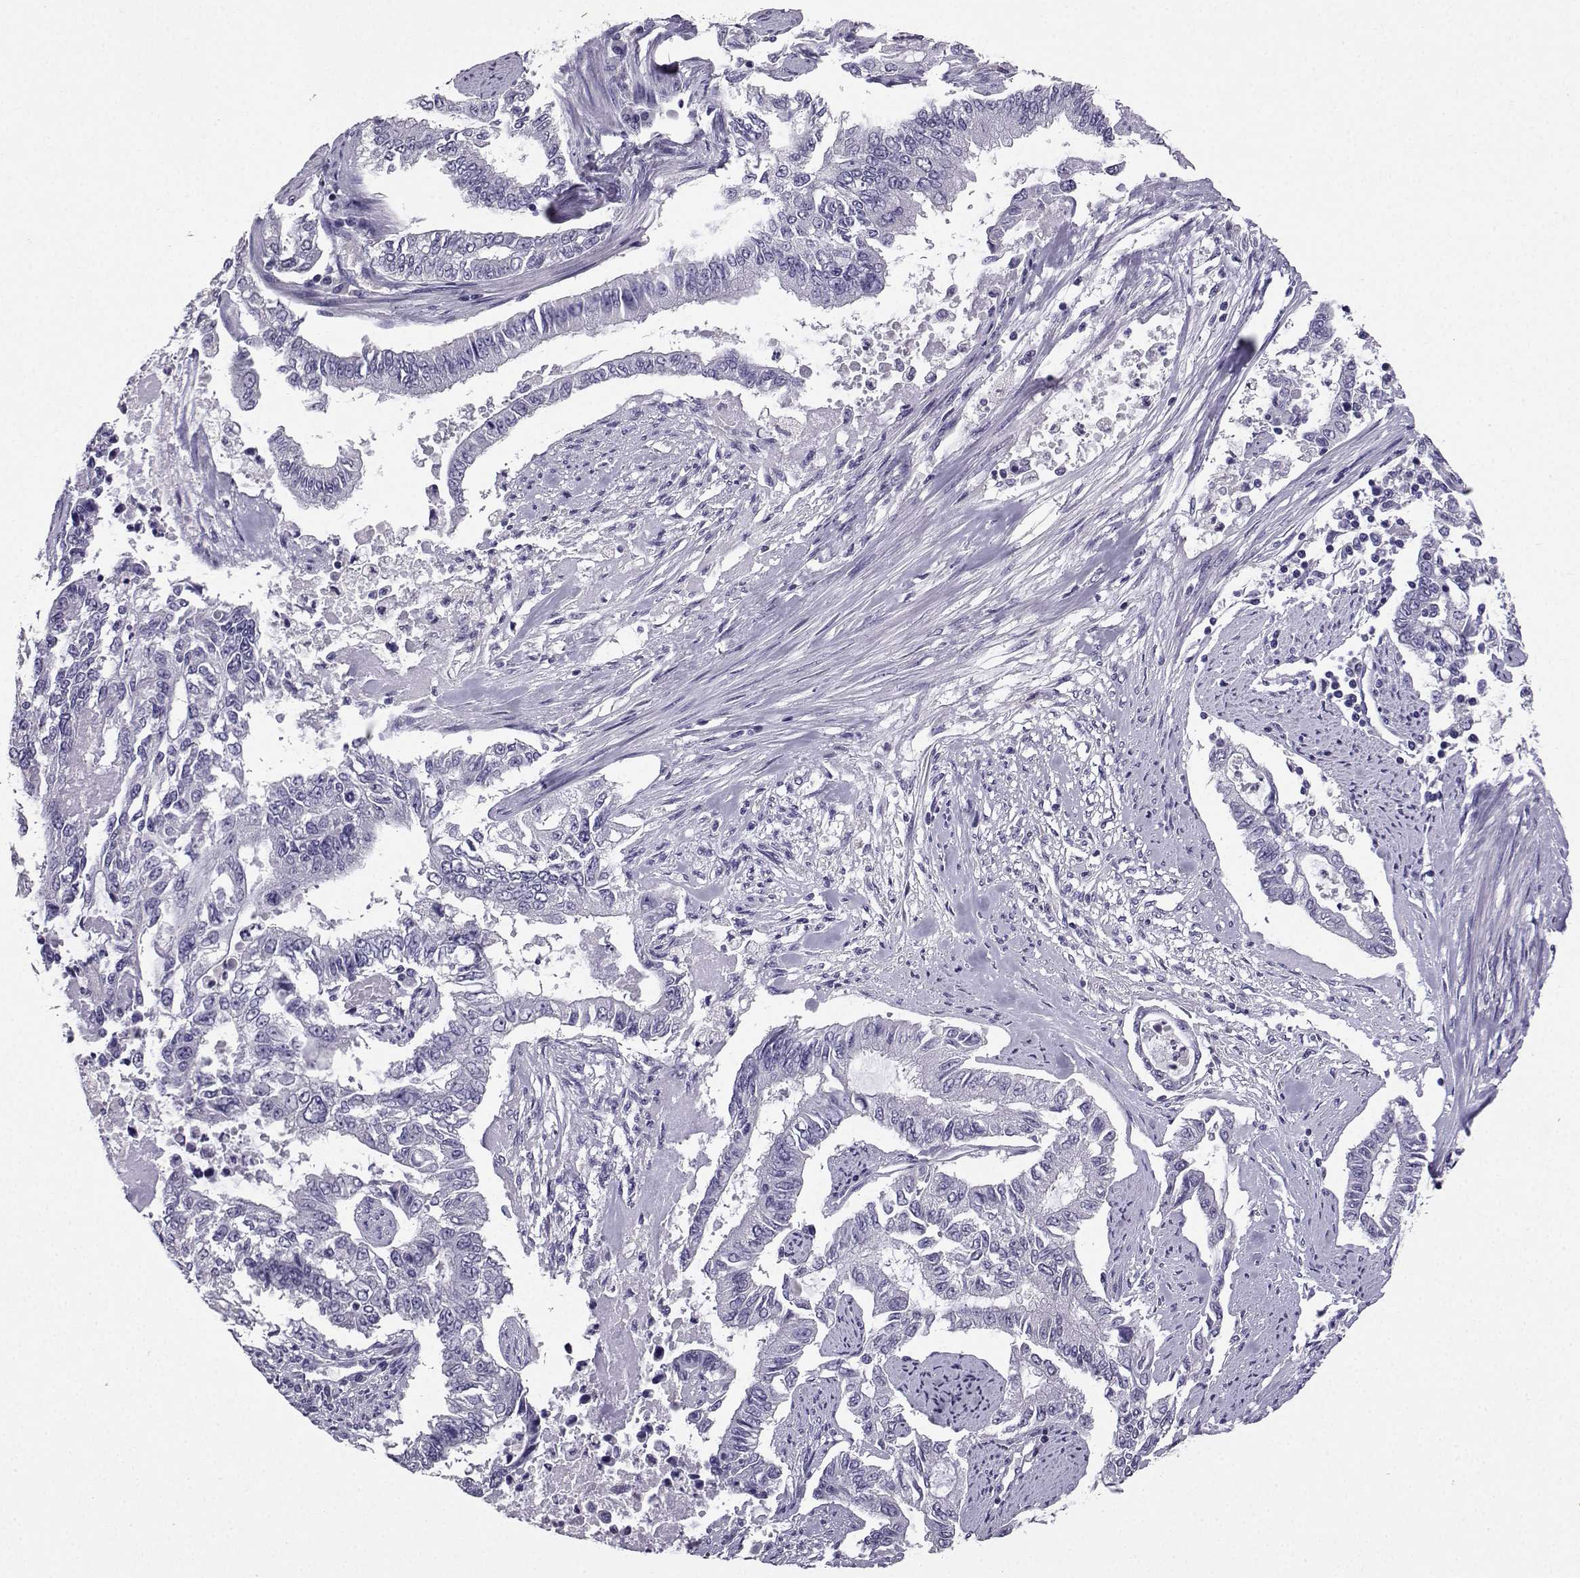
{"staining": {"intensity": "negative", "quantity": "none", "location": "none"}, "tissue": "endometrial cancer", "cell_type": "Tumor cells", "image_type": "cancer", "snomed": [{"axis": "morphology", "description": "Adenocarcinoma, NOS"}, {"axis": "topography", "description": "Uterus"}], "caption": "Protein analysis of endometrial cancer (adenocarcinoma) shows no significant positivity in tumor cells. (Stains: DAB immunohistochemistry with hematoxylin counter stain, Microscopy: brightfield microscopy at high magnification).", "gene": "SPAG11B", "patient": {"sex": "female", "age": 59}}